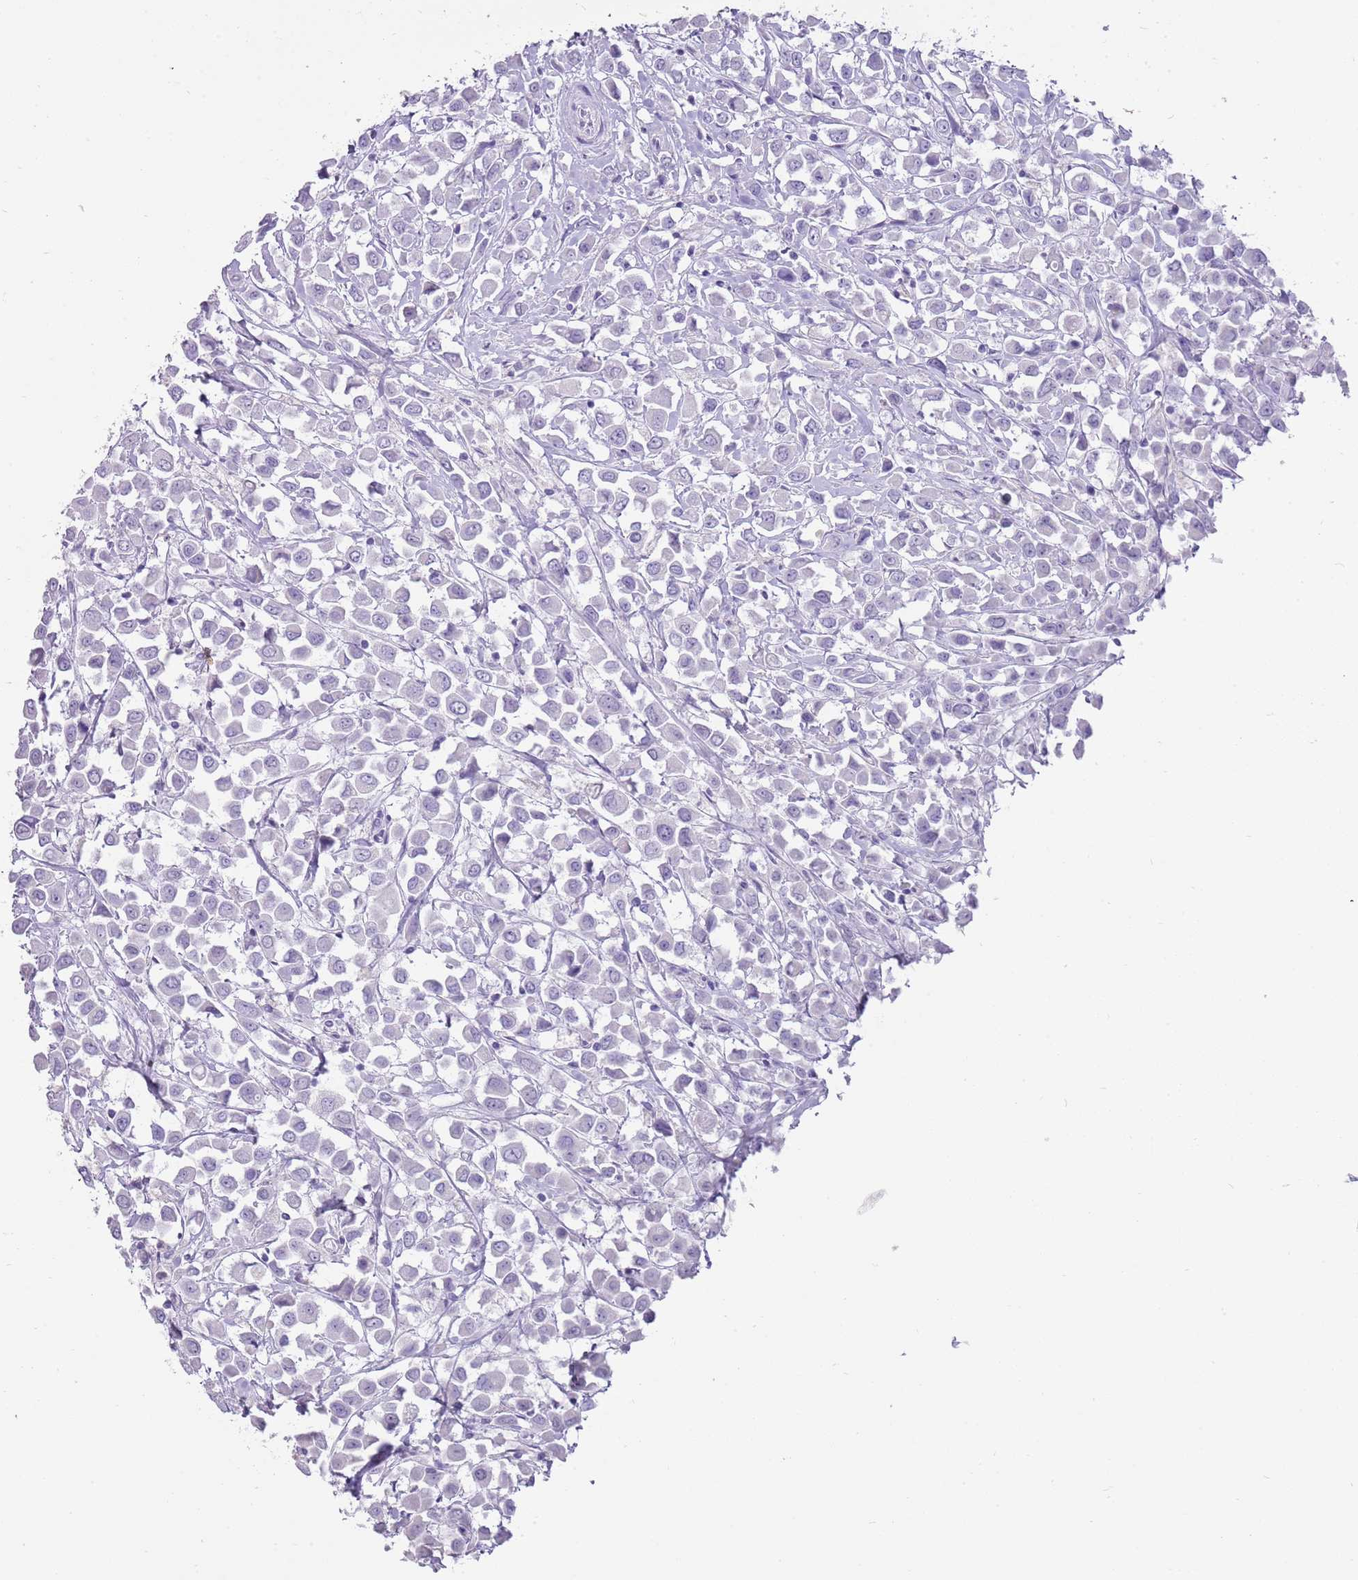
{"staining": {"intensity": "negative", "quantity": "none", "location": "none"}, "tissue": "breast cancer", "cell_type": "Tumor cells", "image_type": "cancer", "snomed": [{"axis": "morphology", "description": "Duct carcinoma"}, {"axis": "topography", "description": "Breast"}], "caption": "A photomicrograph of breast cancer (invasive ductal carcinoma) stained for a protein demonstrates no brown staining in tumor cells.", "gene": "NBPF3", "patient": {"sex": "female", "age": 61}}